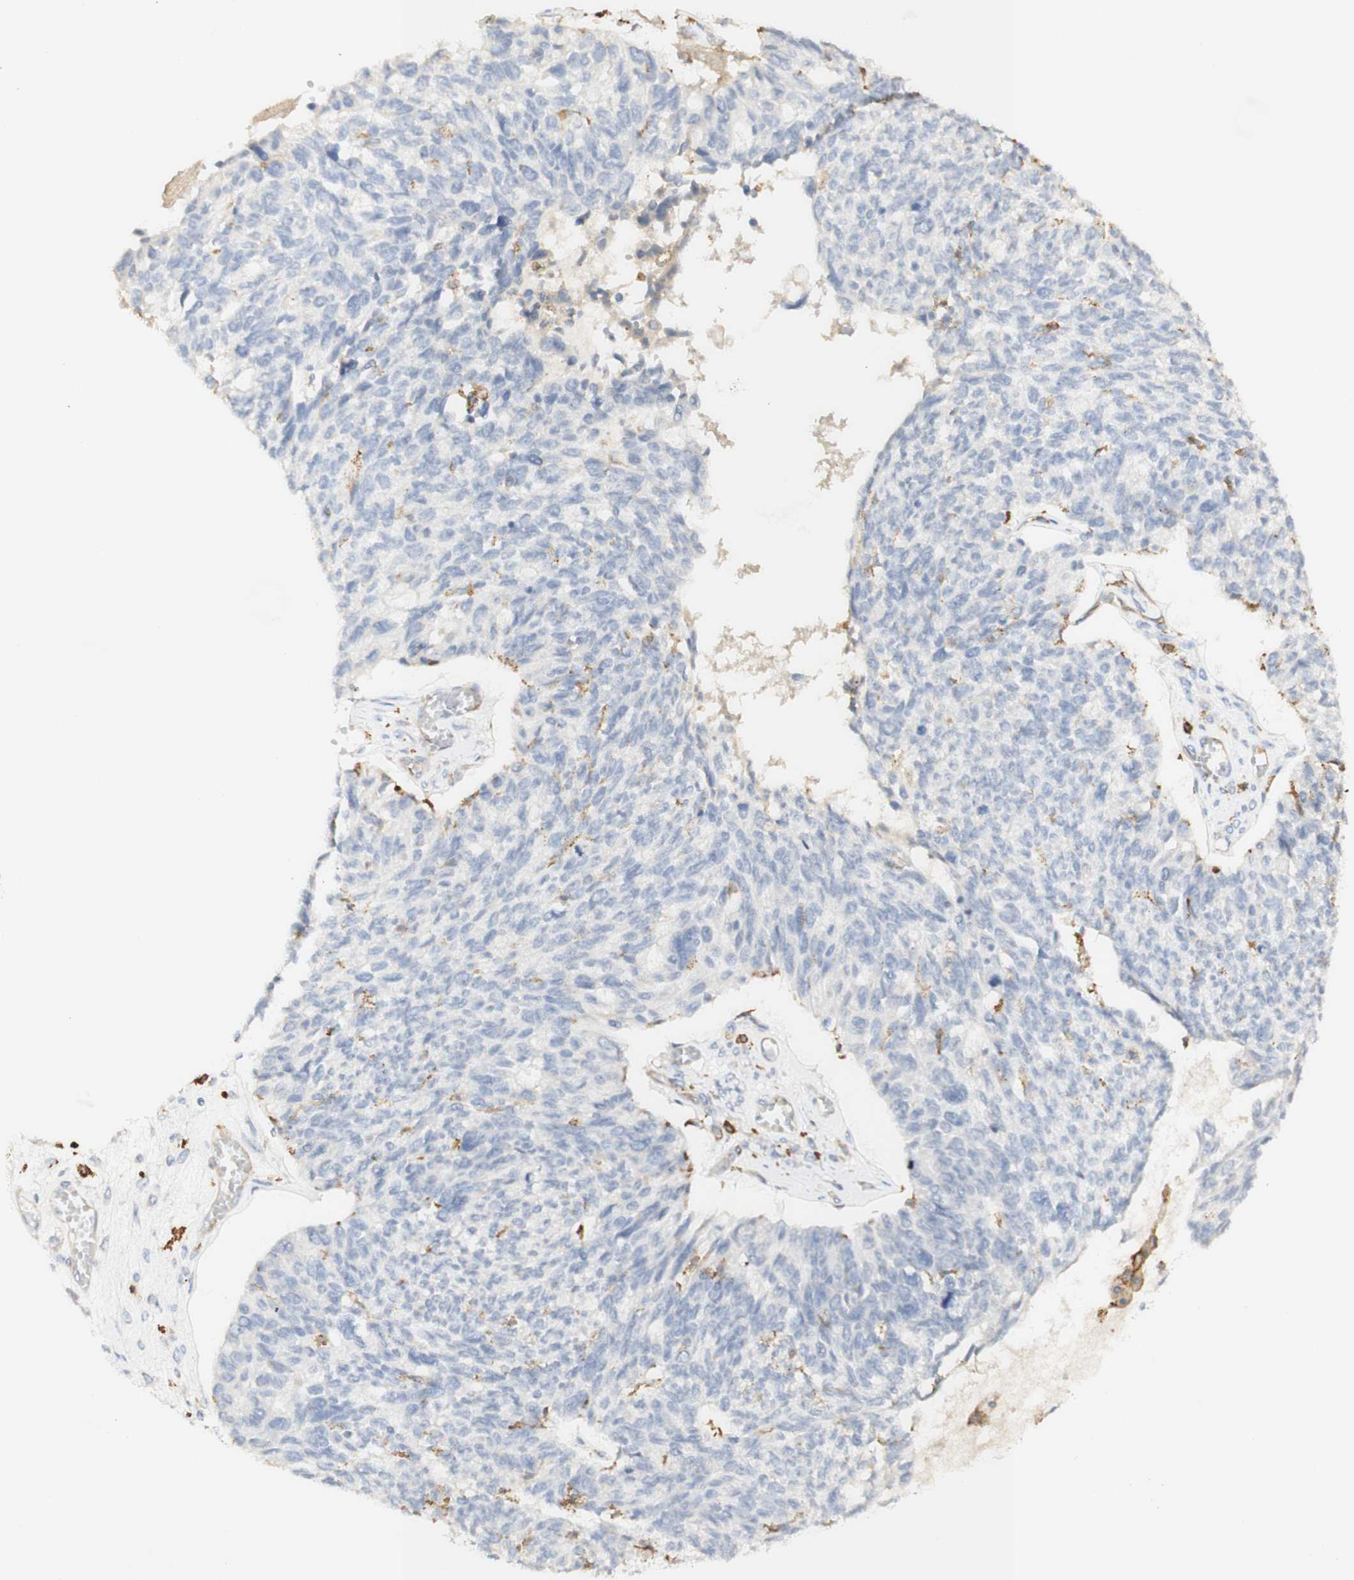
{"staining": {"intensity": "negative", "quantity": "none", "location": "none"}, "tissue": "ovarian cancer", "cell_type": "Tumor cells", "image_type": "cancer", "snomed": [{"axis": "morphology", "description": "Cystadenocarcinoma, serous, NOS"}, {"axis": "topography", "description": "Ovary"}], "caption": "Tumor cells show no significant expression in ovarian cancer.", "gene": "FCGRT", "patient": {"sex": "female", "age": 79}}